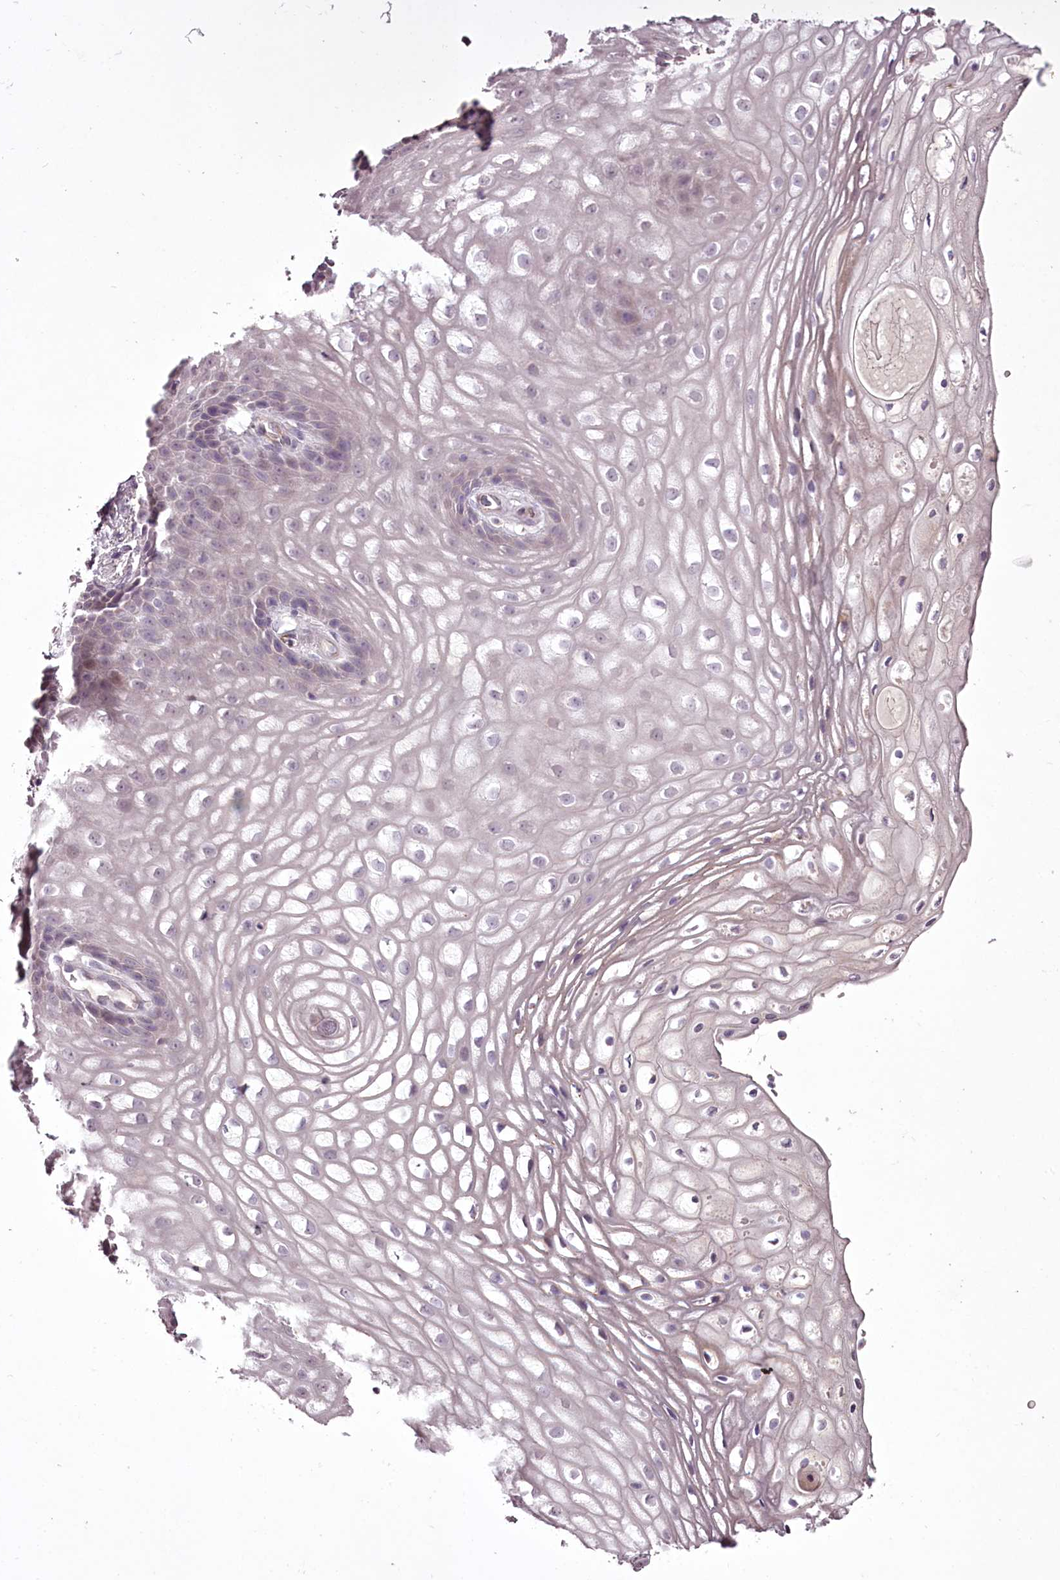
{"staining": {"intensity": "negative", "quantity": "none", "location": "none"}, "tissue": "vagina", "cell_type": "Squamous epithelial cells", "image_type": "normal", "snomed": [{"axis": "morphology", "description": "Normal tissue, NOS"}, {"axis": "topography", "description": "Vagina"}], "caption": "Immunohistochemistry (IHC) histopathology image of normal vagina stained for a protein (brown), which demonstrates no staining in squamous epithelial cells. (Stains: DAB (3,3'-diaminobenzidine) IHC with hematoxylin counter stain, Microscopy: brightfield microscopy at high magnification).", "gene": "C1orf56", "patient": {"sex": "female", "age": 60}}